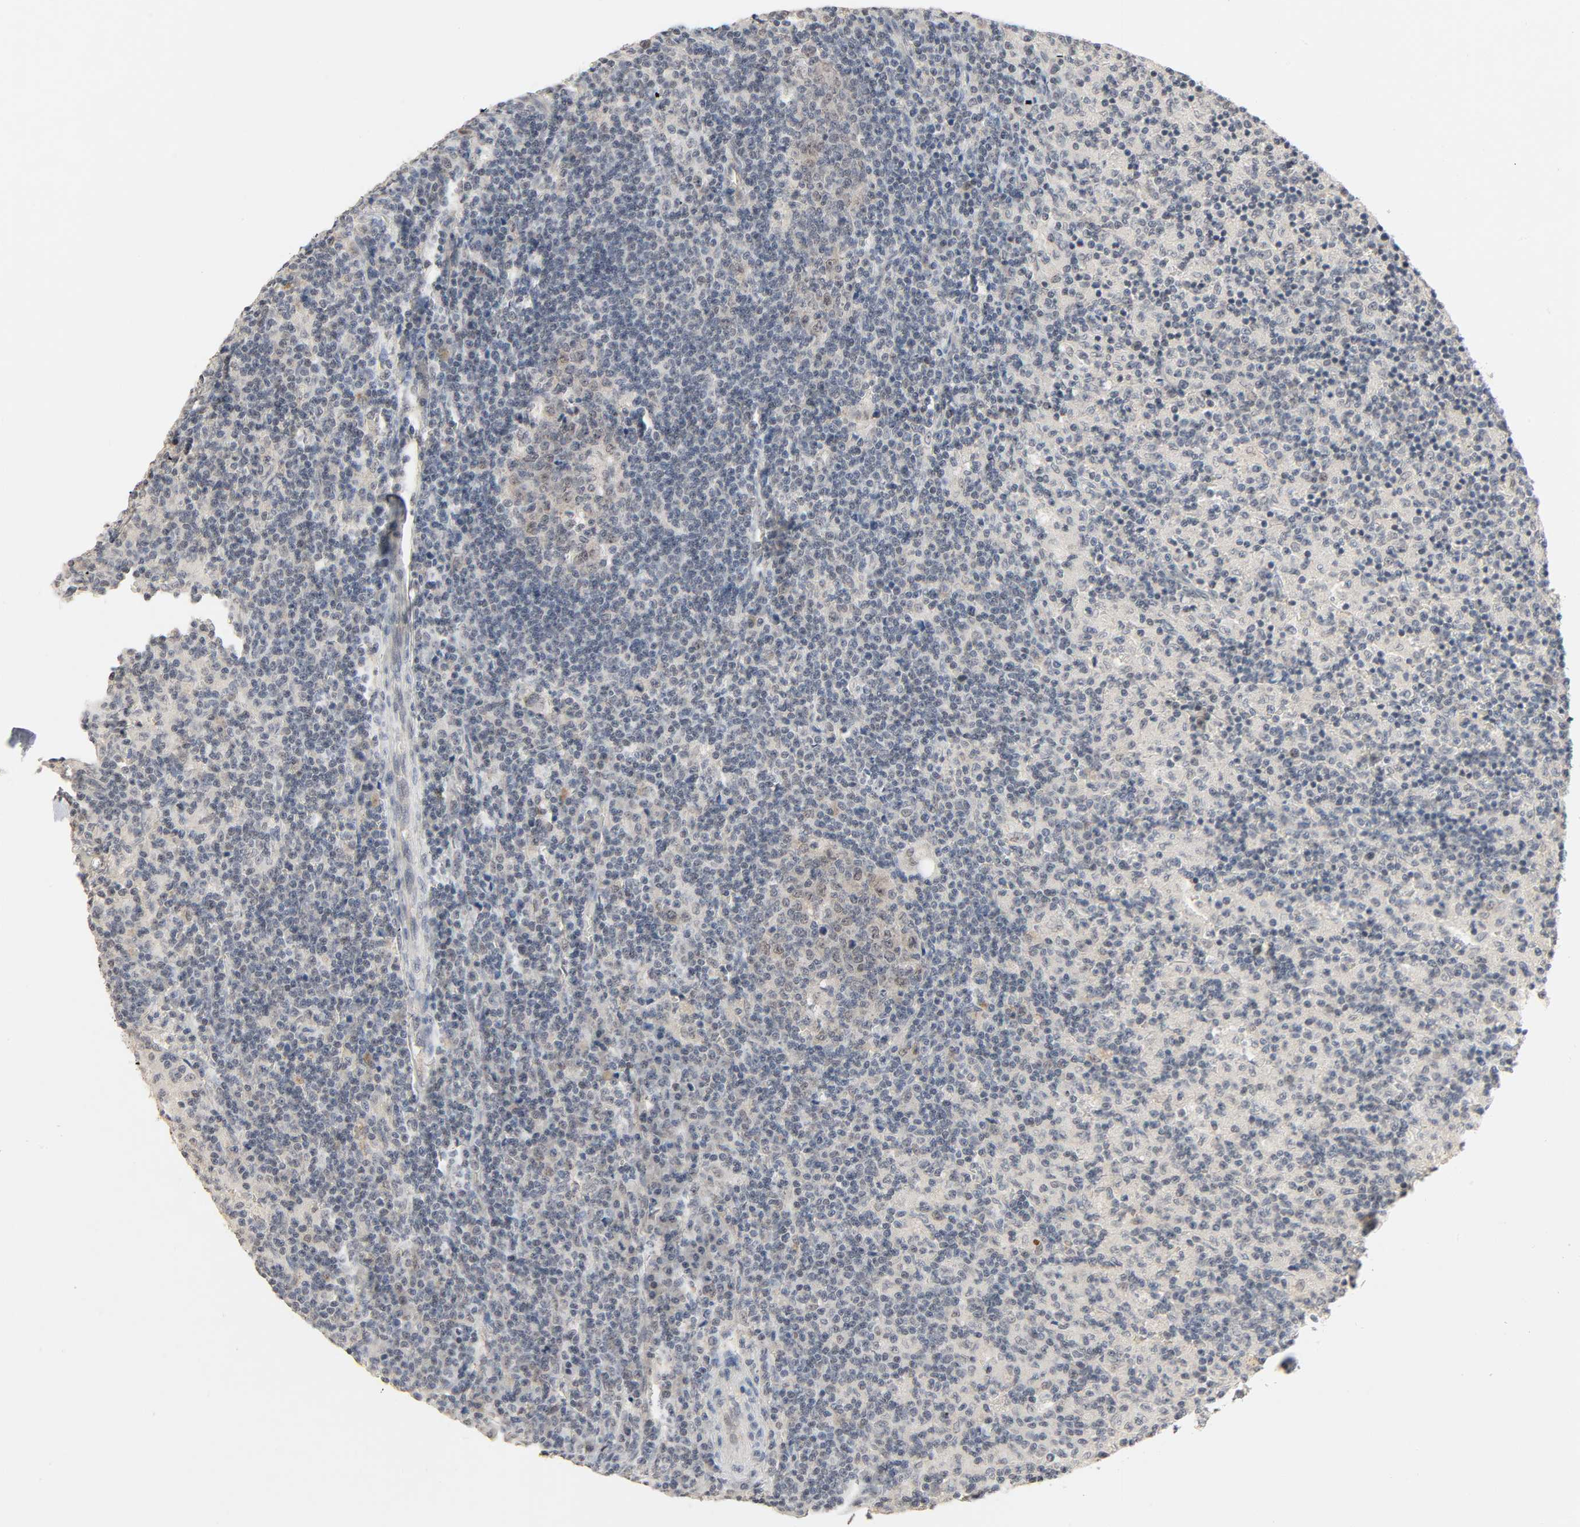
{"staining": {"intensity": "weak", "quantity": "<25%", "location": "cytoplasmic/membranous"}, "tissue": "lymph node", "cell_type": "Germinal center cells", "image_type": "normal", "snomed": [{"axis": "morphology", "description": "Normal tissue, NOS"}, {"axis": "morphology", "description": "Inflammation, NOS"}, {"axis": "topography", "description": "Lymph node"}], "caption": "This is an immunohistochemistry image of normal human lymph node. There is no expression in germinal center cells.", "gene": "MAPKAPK5", "patient": {"sex": "male", "age": 55}}